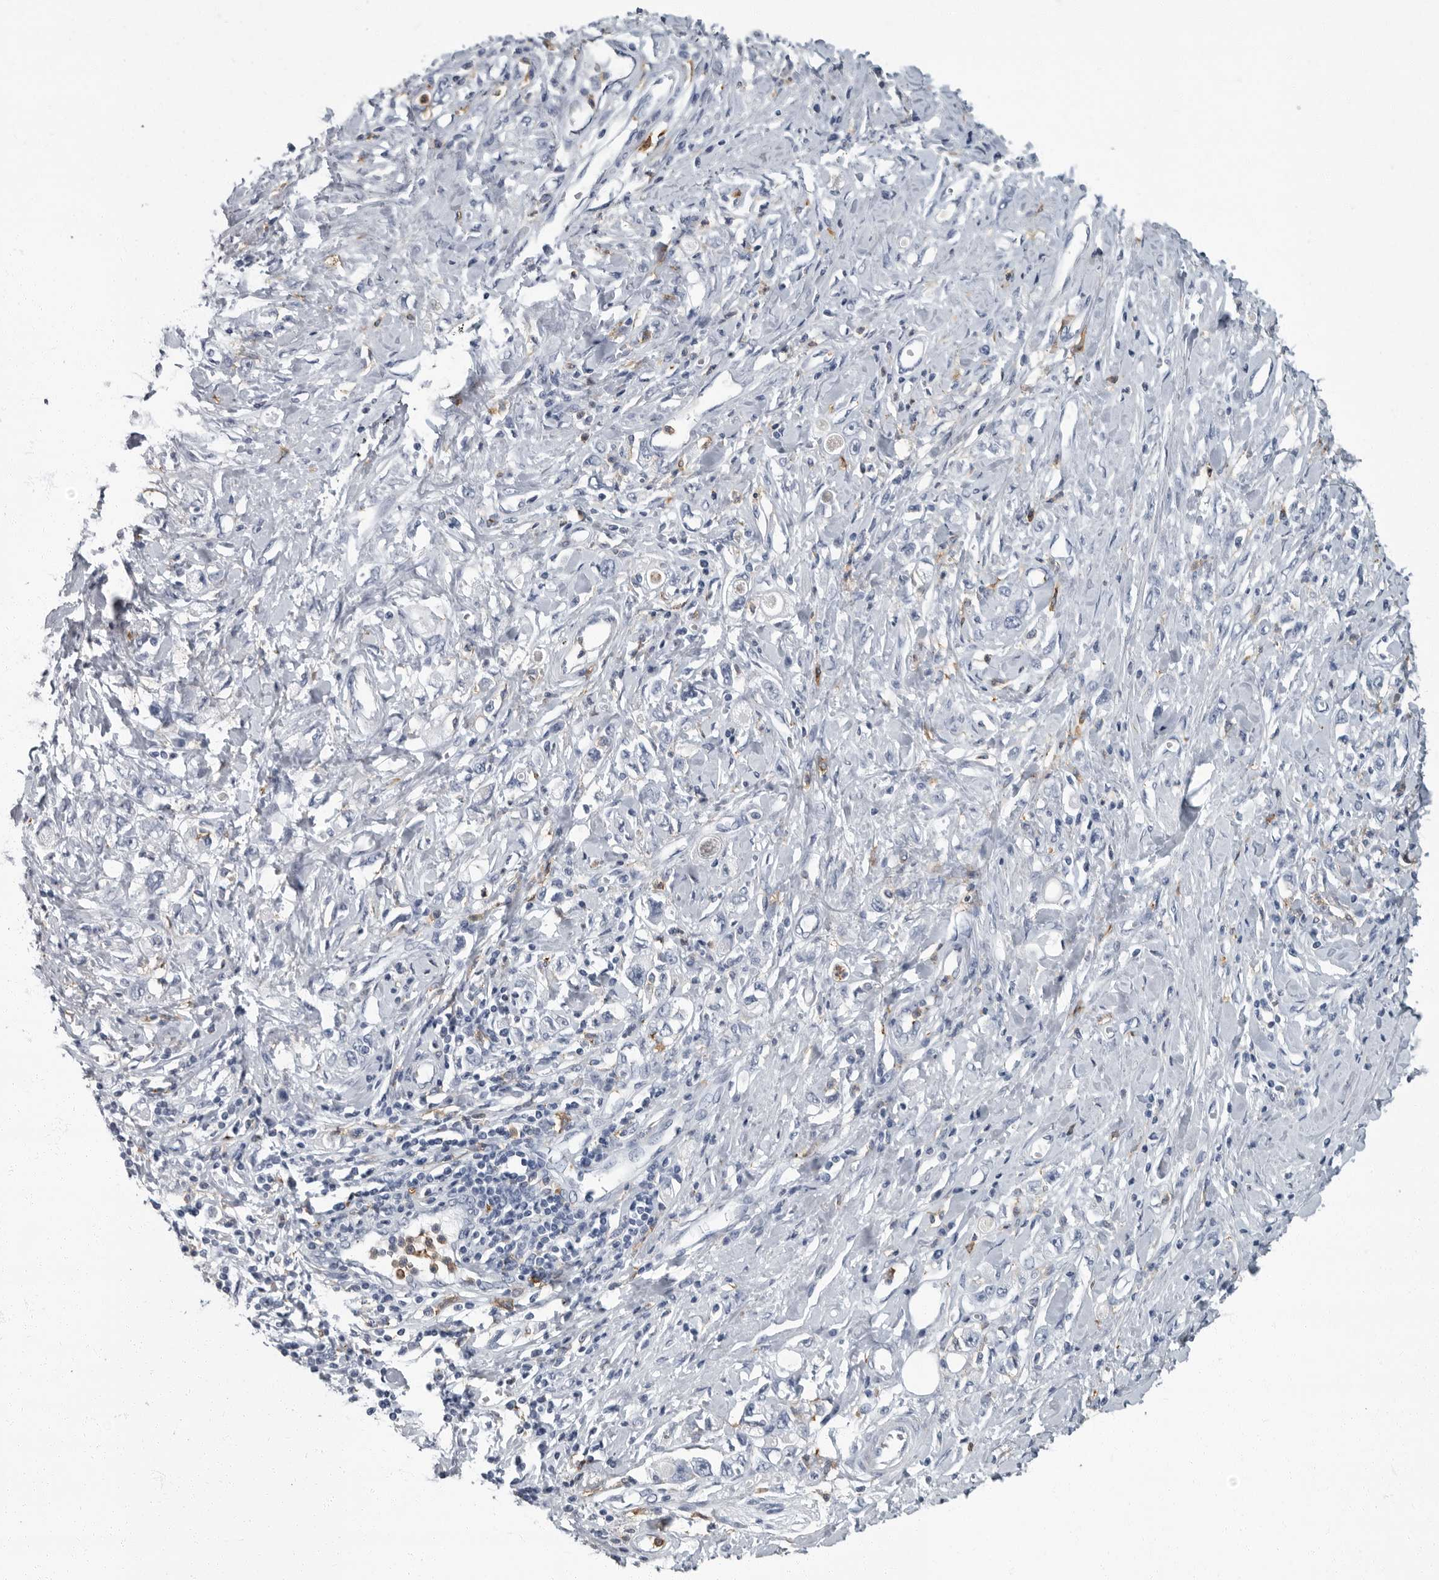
{"staining": {"intensity": "negative", "quantity": "none", "location": "none"}, "tissue": "stomach cancer", "cell_type": "Tumor cells", "image_type": "cancer", "snomed": [{"axis": "morphology", "description": "Adenocarcinoma, NOS"}, {"axis": "topography", "description": "Stomach"}], "caption": "Immunohistochemical staining of stomach adenocarcinoma displays no significant expression in tumor cells.", "gene": "FCER1G", "patient": {"sex": "female", "age": 76}}